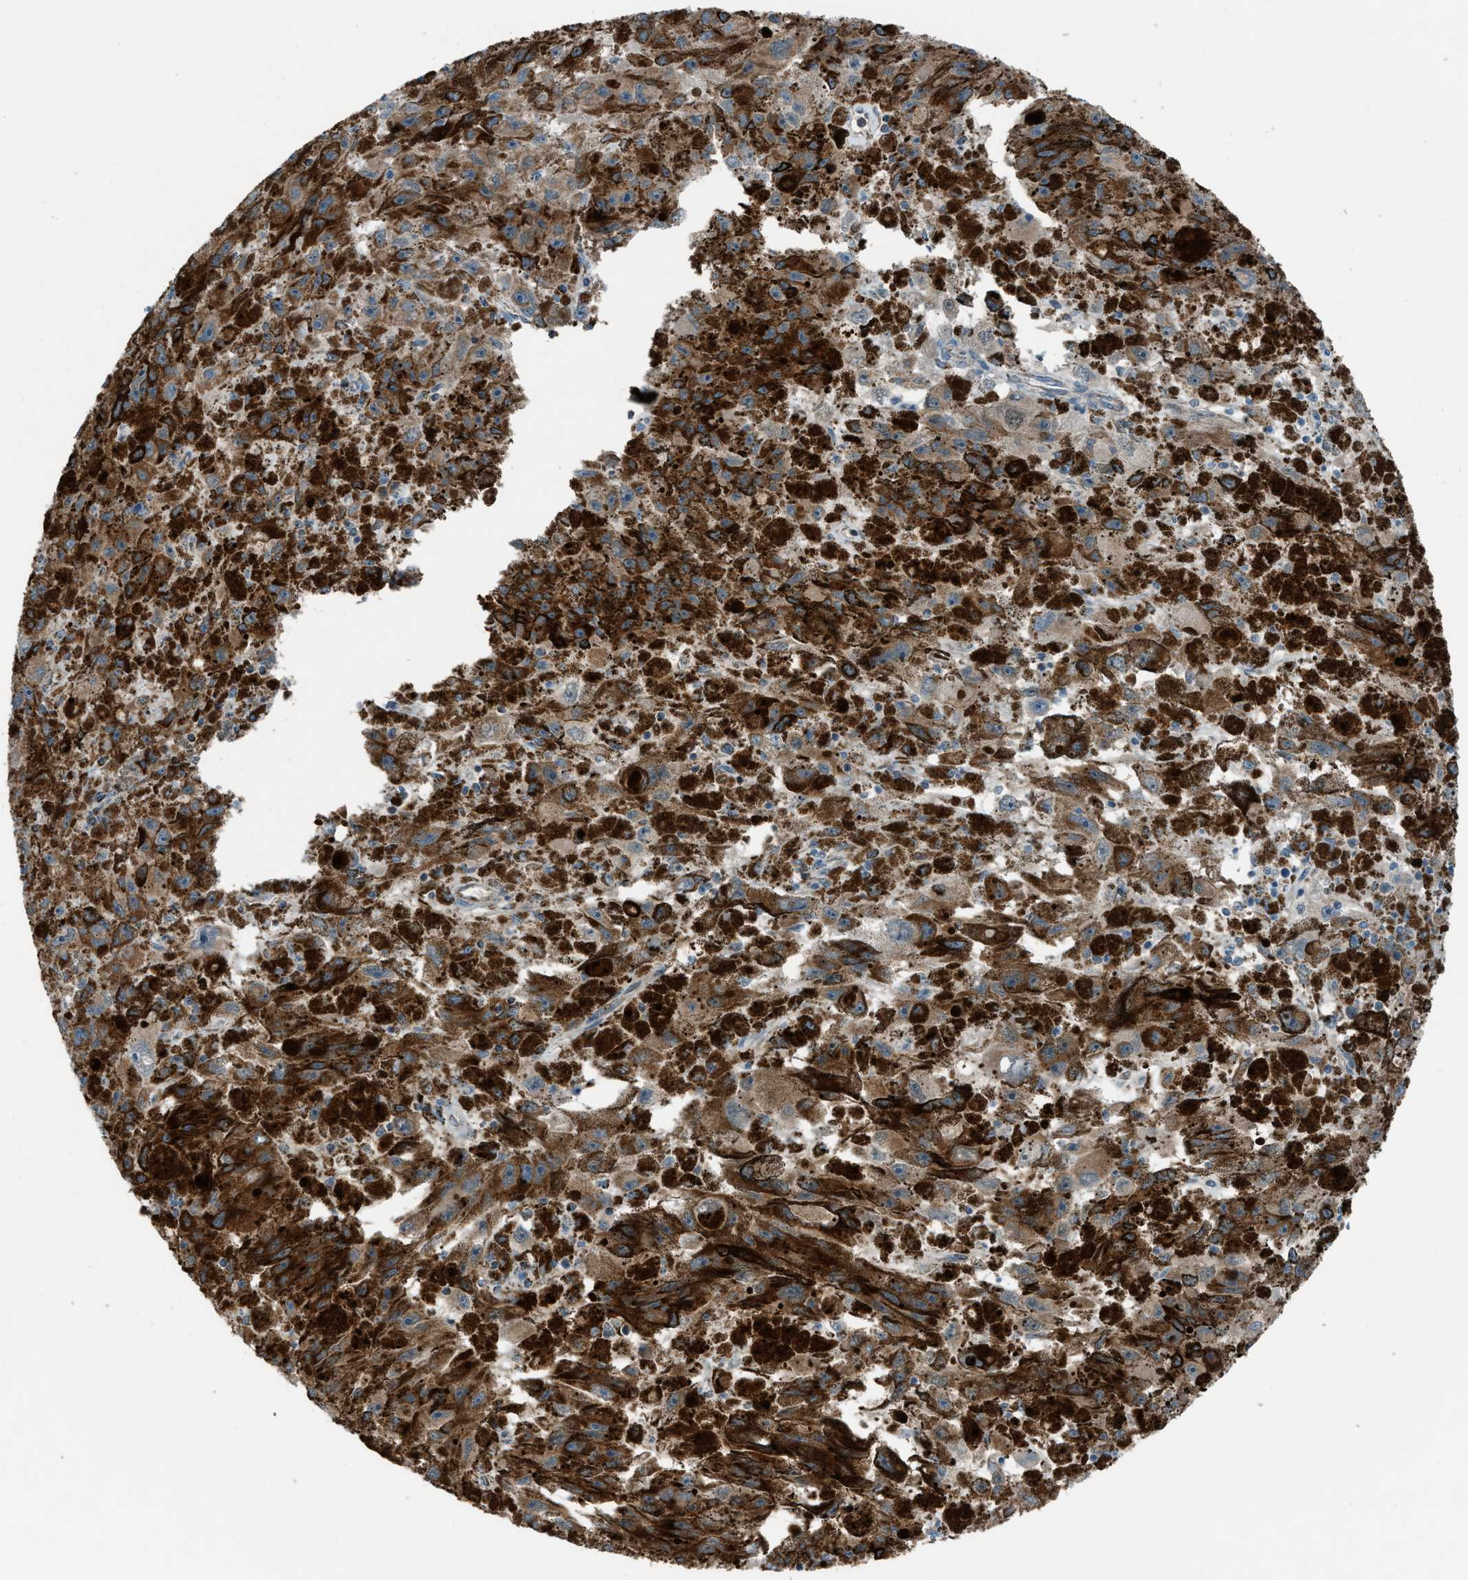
{"staining": {"intensity": "moderate", "quantity": ">75%", "location": "cytoplasmic/membranous"}, "tissue": "melanoma", "cell_type": "Tumor cells", "image_type": "cancer", "snomed": [{"axis": "morphology", "description": "Malignant melanoma, NOS"}, {"axis": "topography", "description": "Skin"}], "caption": "Immunohistochemistry (IHC) image of neoplastic tissue: melanoma stained using immunohistochemistry (IHC) exhibits medium levels of moderate protein expression localized specifically in the cytoplasmic/membranous of tumor cells, appearing as a cytoplasmic/membranous brown color.", "gene": "SRM", "patient": {"sex": "female", "age": 104}}